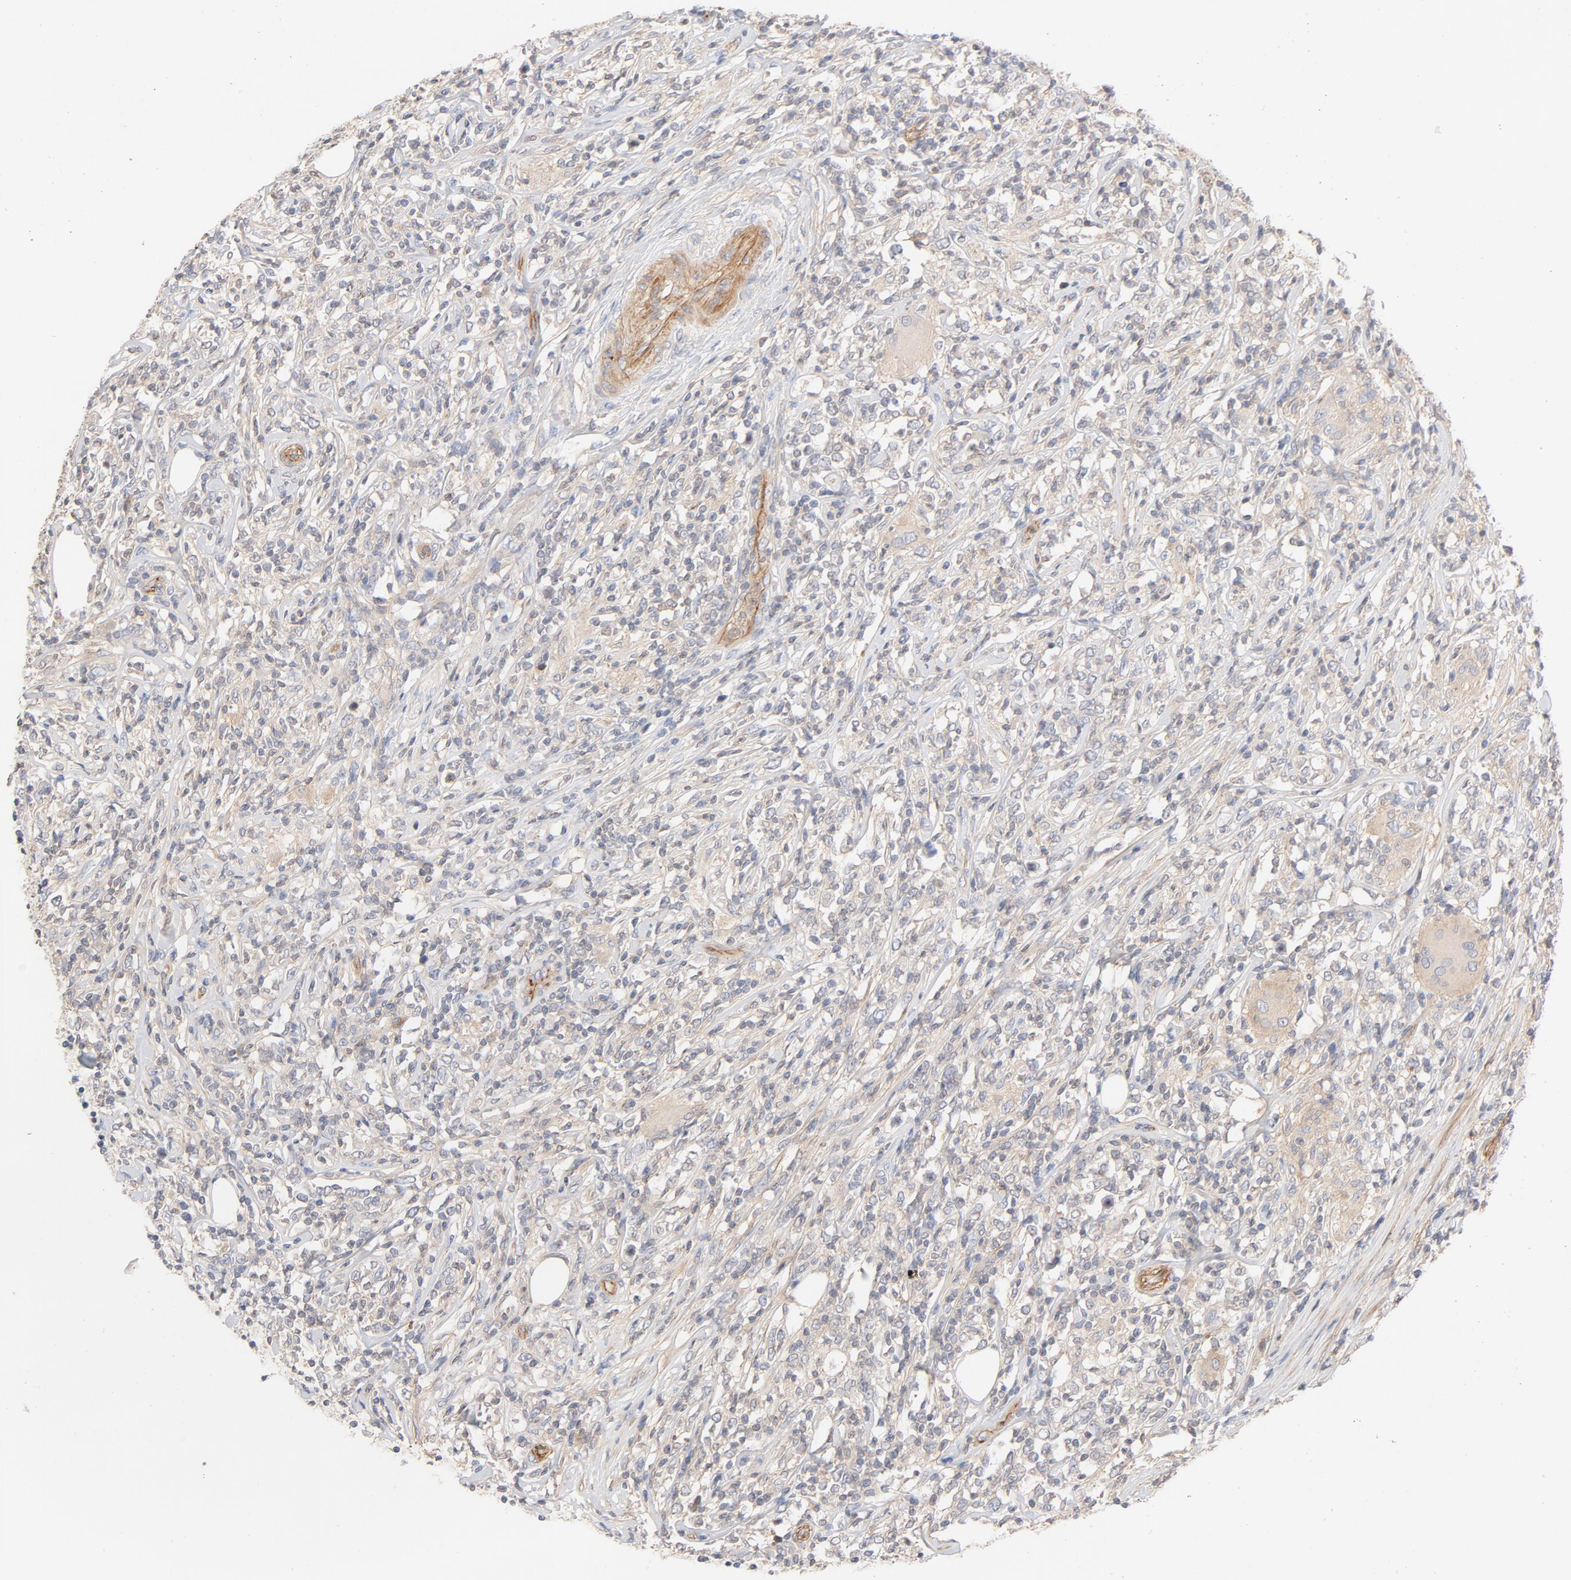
{"staining": {"intensity": "weak", "quantity": ">75%", "location": "cytoplasmic/membranous"}, "tissue": "lymphoma", "cell_type": "Tumor cells", "image_type": "cancer", "snomed": [{"axis": "morphology", "description": "Malignant lymphoma, non-Hodgkin's type, High grade"}, {"axis": "topography", "description": "Lymph node"}], "caption": "Brown immunohistochemical staining in human lymphoma shows weak cytoplasmic/membranous staining in approximately >75% of tumor cells.", "gene": "STRN3", "patient": {"sex": "female", "age": 84}}